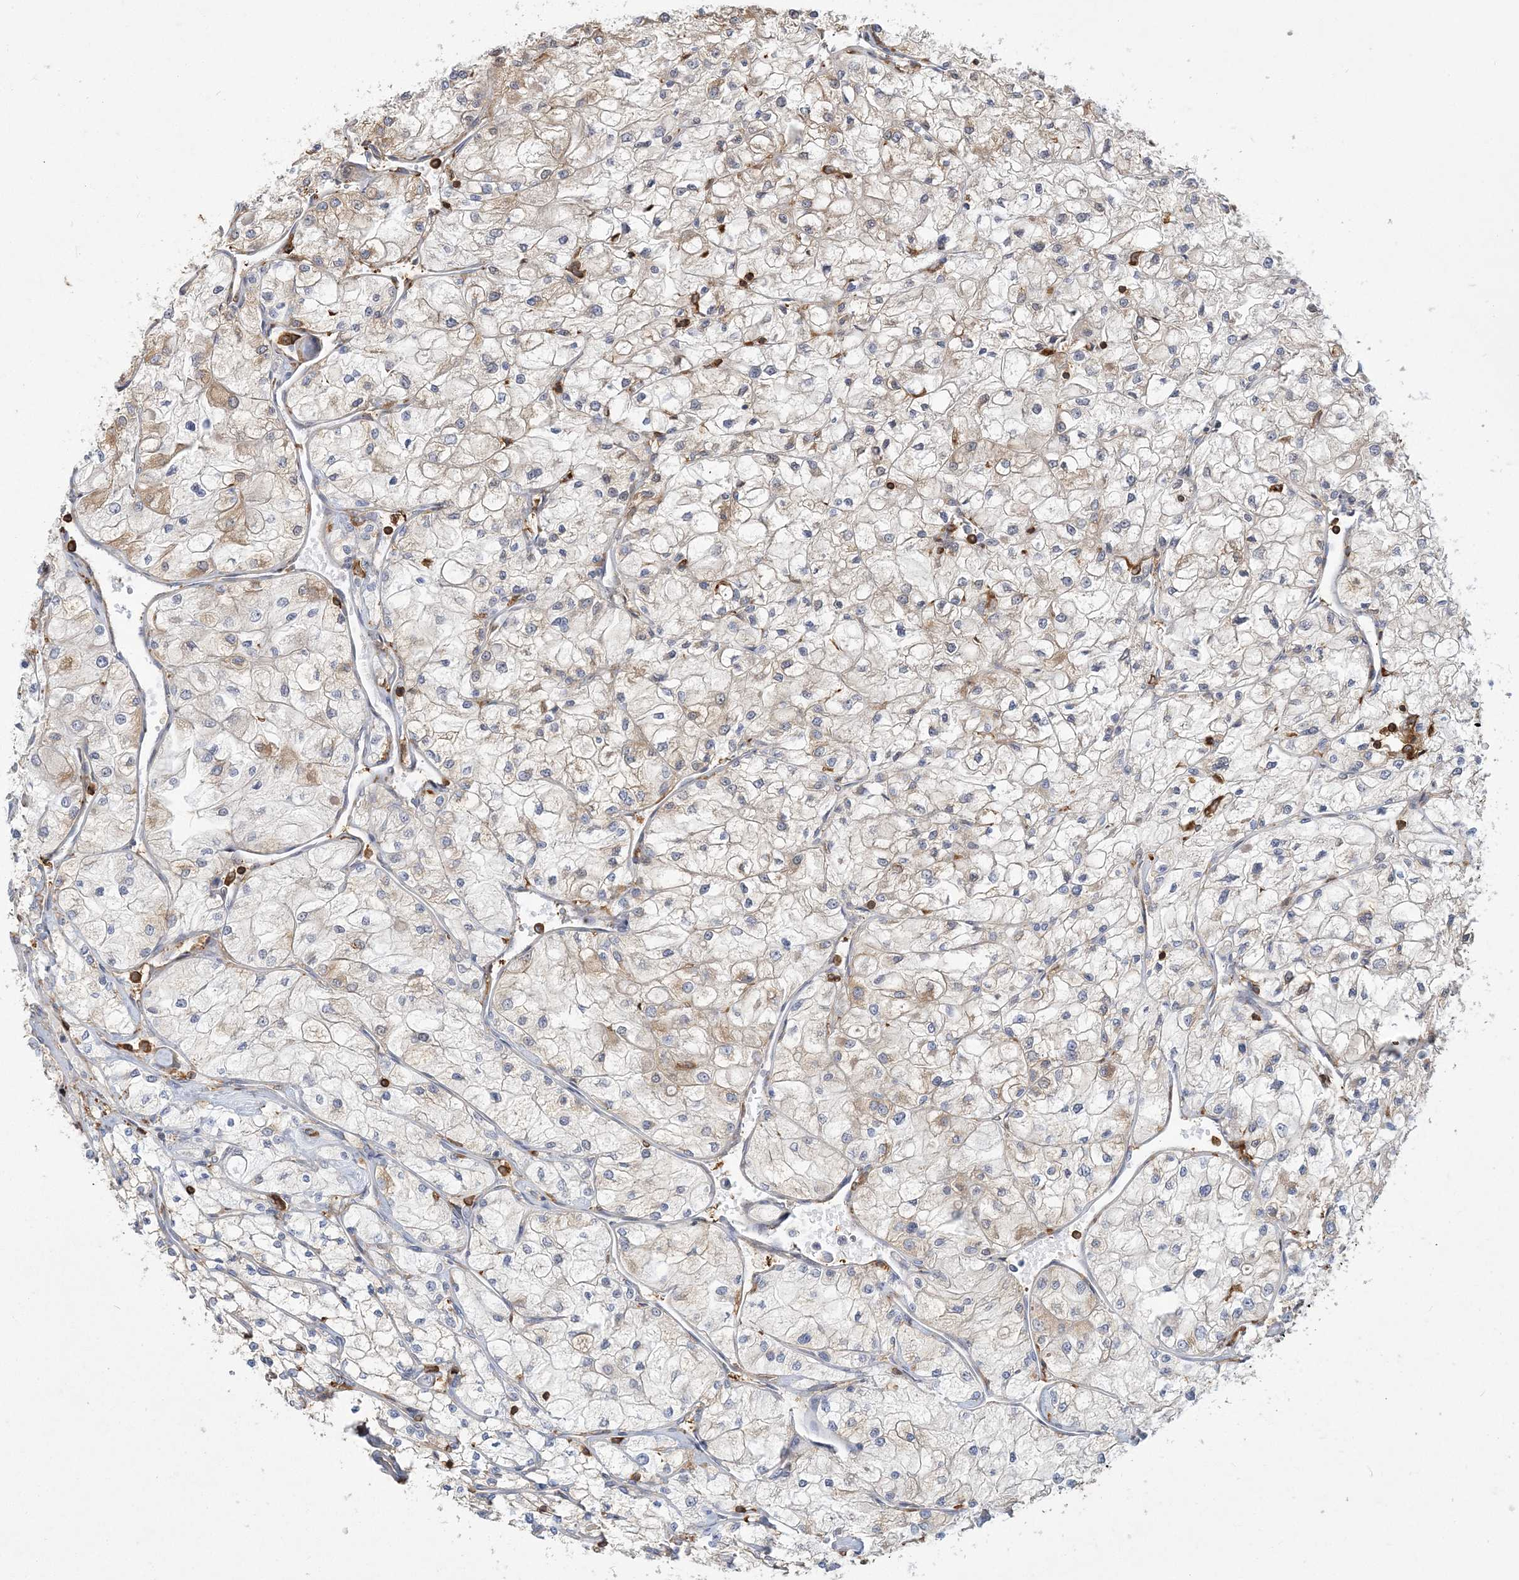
{"staining": {"intensity": "weak", "quantity": "25%-75%", "location": "cytoplasmic/membranous"}, "tissue": "renal cancer", "cell_type": "Tumor cells", "image_type": "cancer", "snomed": [{"axis": "morphology", "description": "Adenocarcinoma, NOS"}, {"axis": "topography", "description": "Kidney"}], "caption": "Protein expression analysis of renal adenocarcinoma exhibits weak cytoplasmic/membranous expression in about 25%-75% of tumor cells.", "gene": "ANKS1A", "patient": {"sex": "male", "age": 80}}